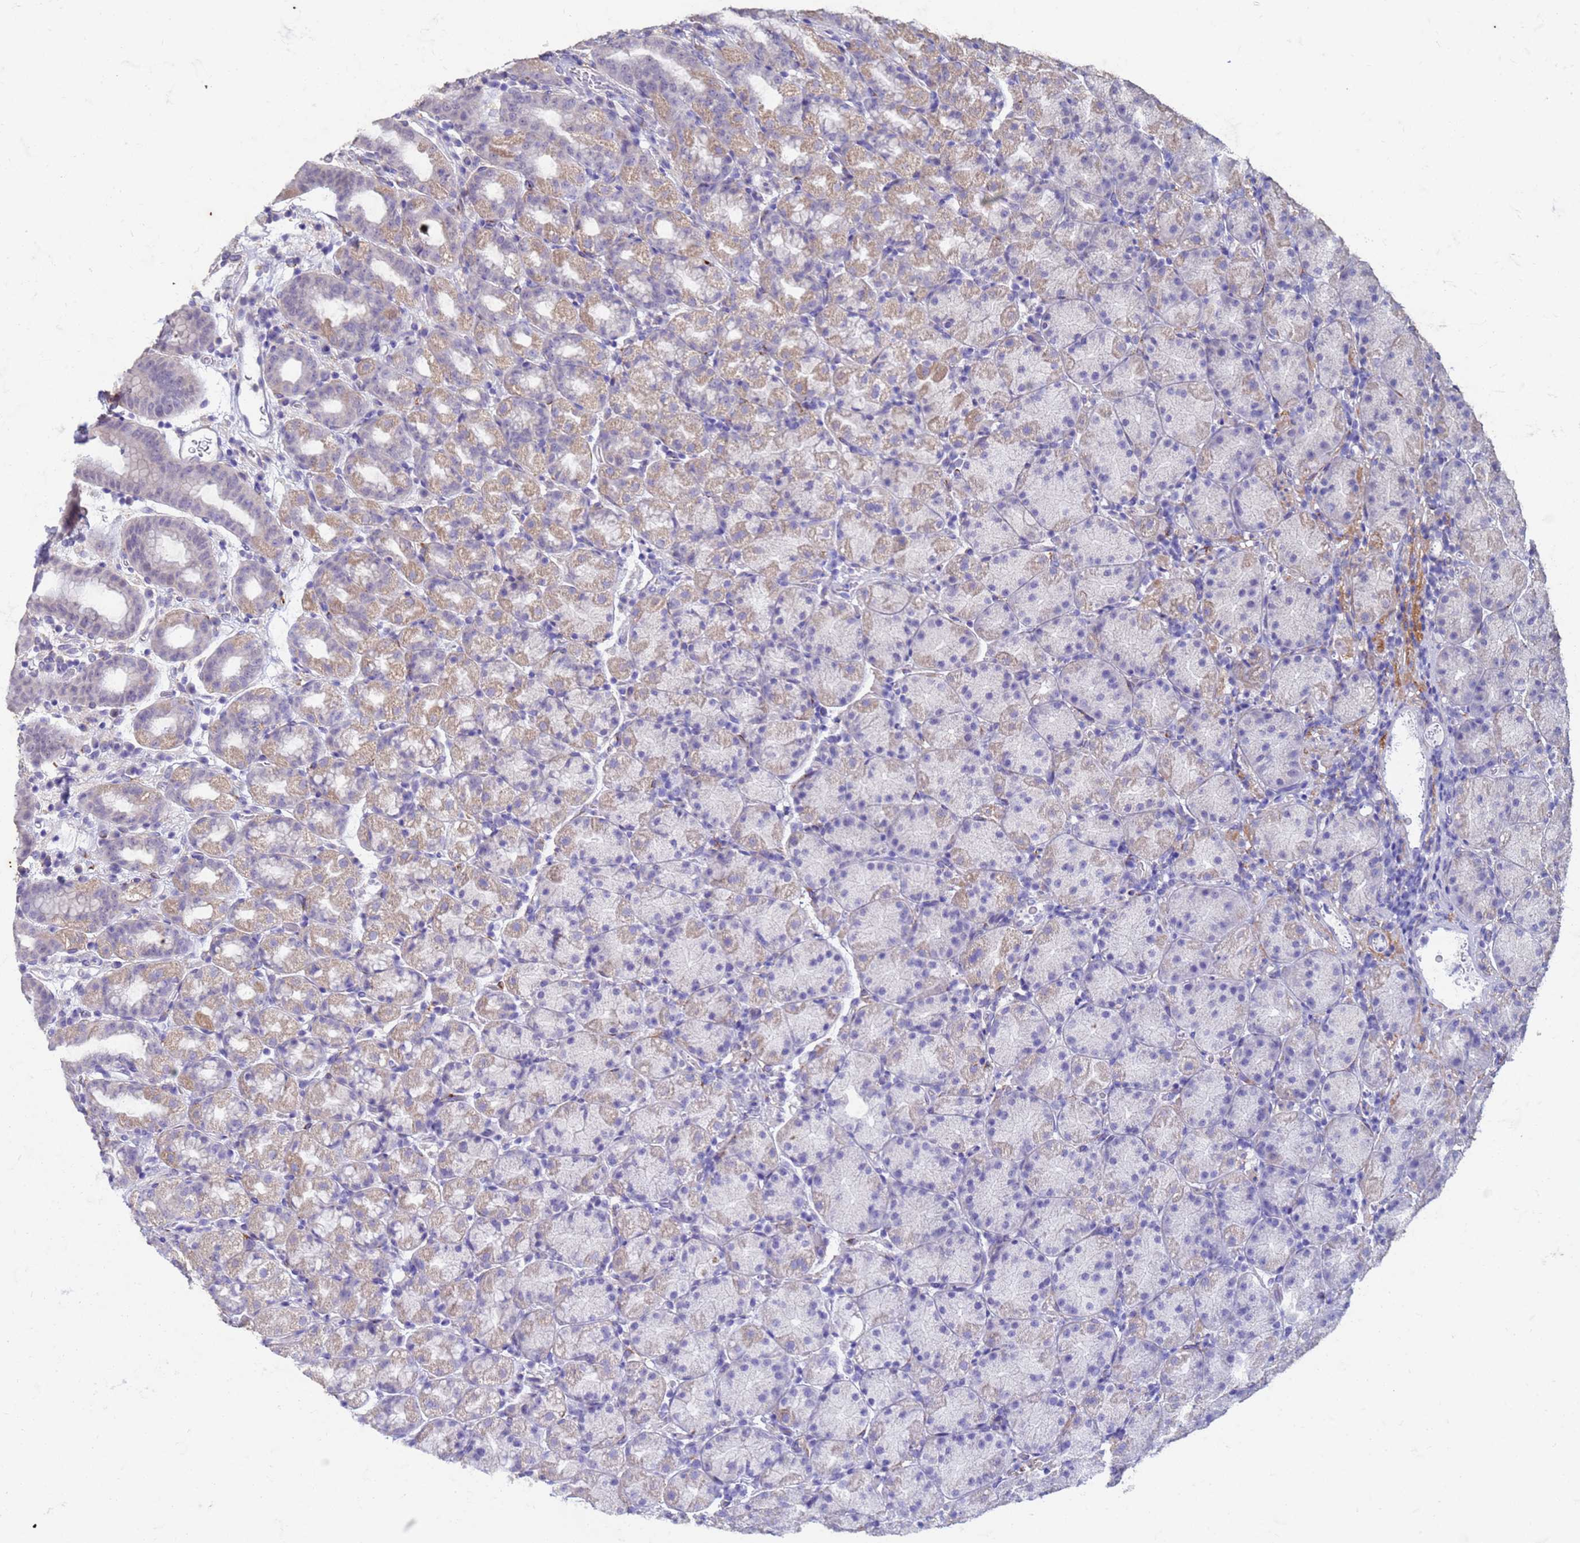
{"staining": {"intensity": "moderate", "quantity": "<25%", "location": "cytoplasmic/membranous"}, "tissue": "stomach", "cell_type": "Glandular cells", "image_type": "normal", "snomed": [{"axis": "morphology", "description": "Normal tissue, NOS"}, {"axis": "topography", "description": "Stomach, upper"}, {"axis": "topography", "description": "Stomach, lower"}, {"axis": "topography", "description": "Small intestine"}], "caption": "About <25% of glandular cells in unremarkable human stomach reveal moderate cytoplasmic/membranous protein expression as visualized by brown immunohistochemical staining.", "gene": "SLC25A15", "patient": {"sex": "male", "age": 68}}